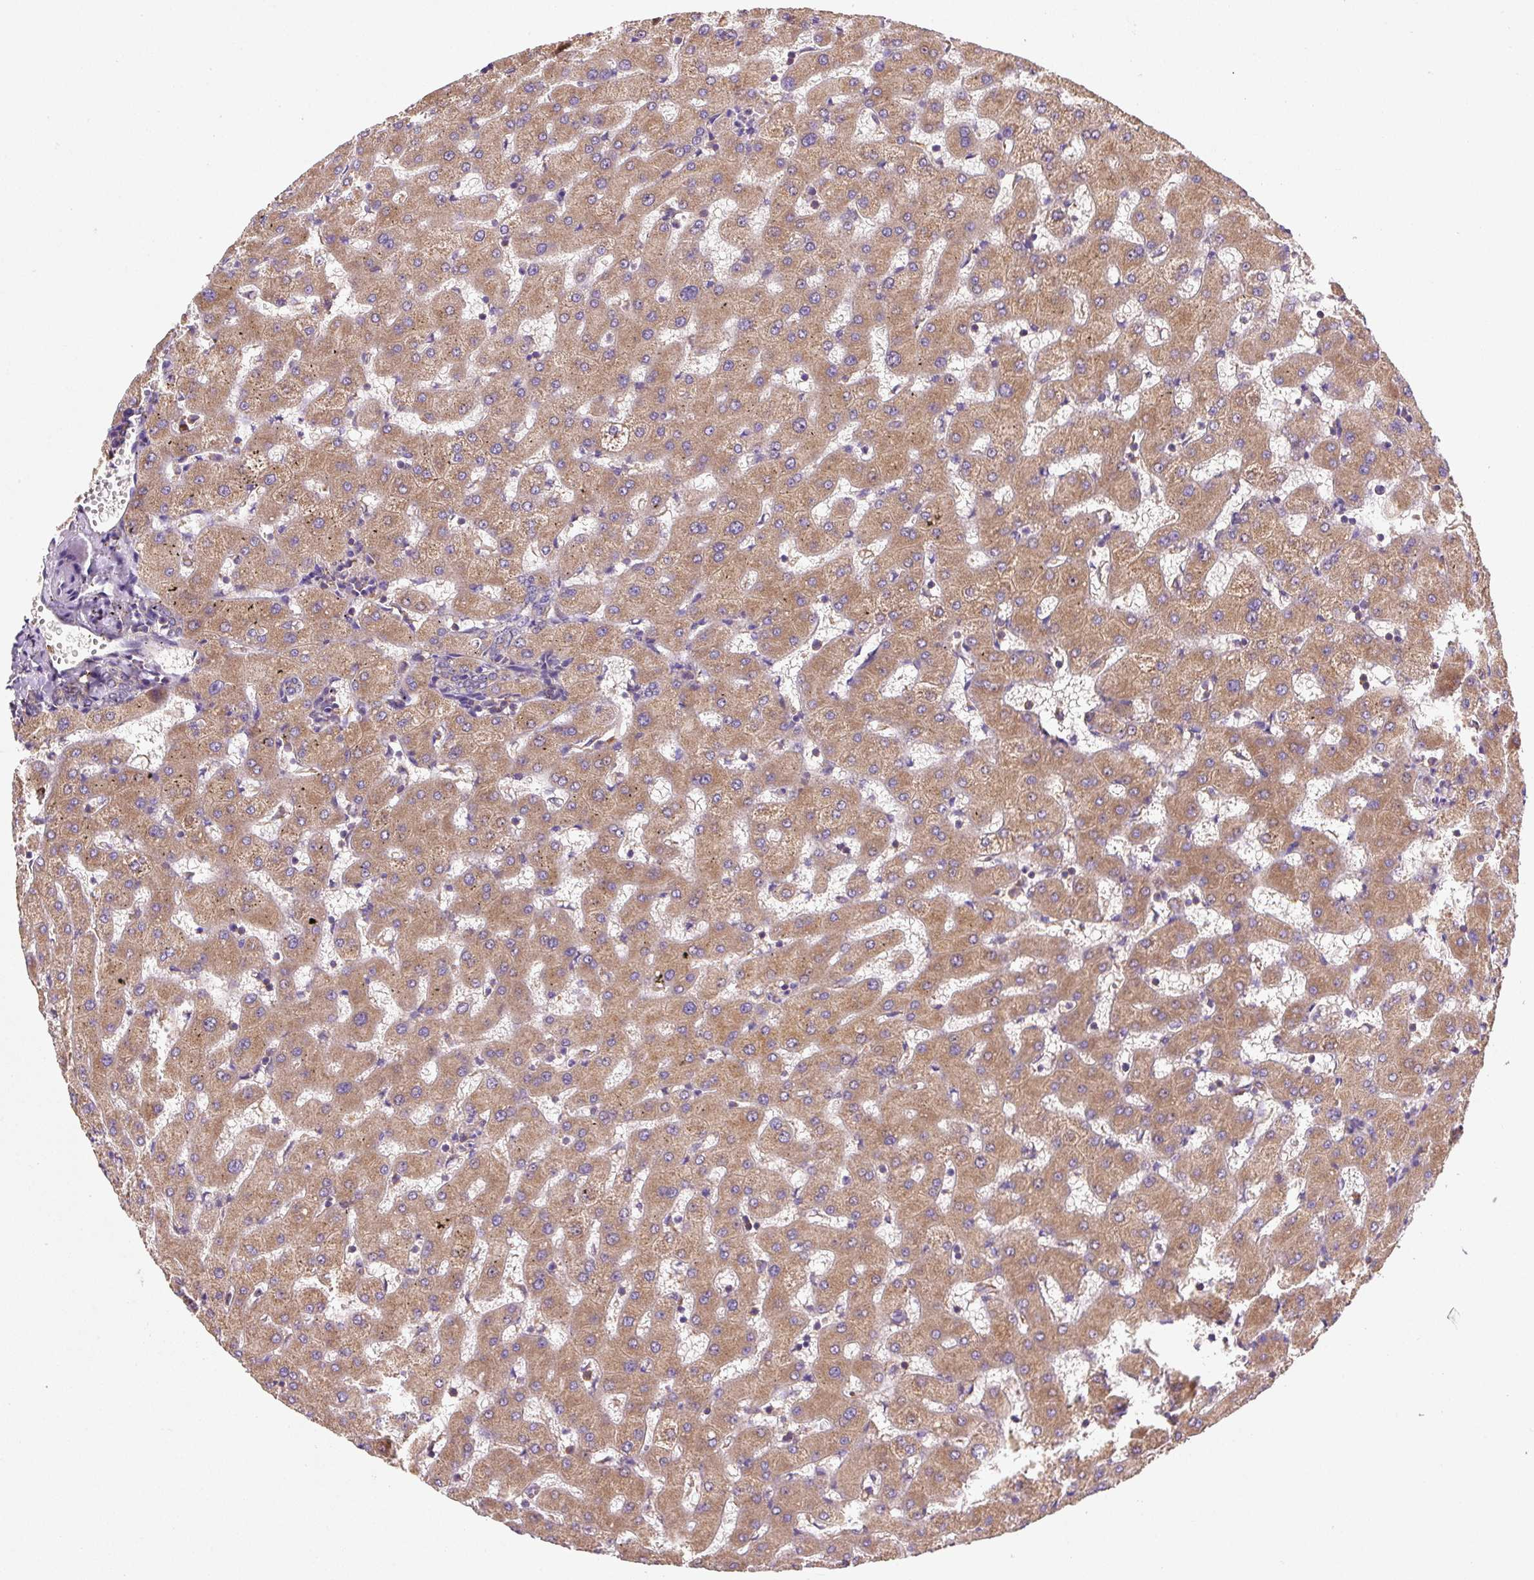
{"staining": {"intensity": "weak", "quantity": ">75%", "location": "cytoplasmic/membranous"}, "tissue": "liver", "cell_type": "Cholangiocytes", "image_type": "normal", "snomed": [{"axis": "morphology", "description": "Normal tissue, NOS"}, {"axis": "topography", "description": "Liver"}], "caption": "Protein staining displays weak cytoplasmic/membranous staining in about >75% of cholangiocytes in normal liver. The staining is performed using DAB (3,3'-diaminobenzidine) brown chromogen to label protein expression. The nuclei are counter-stained blue using hematoxylin.", "gene": "EIF2S2", "patient": {"sex": "female", "age": 63}}